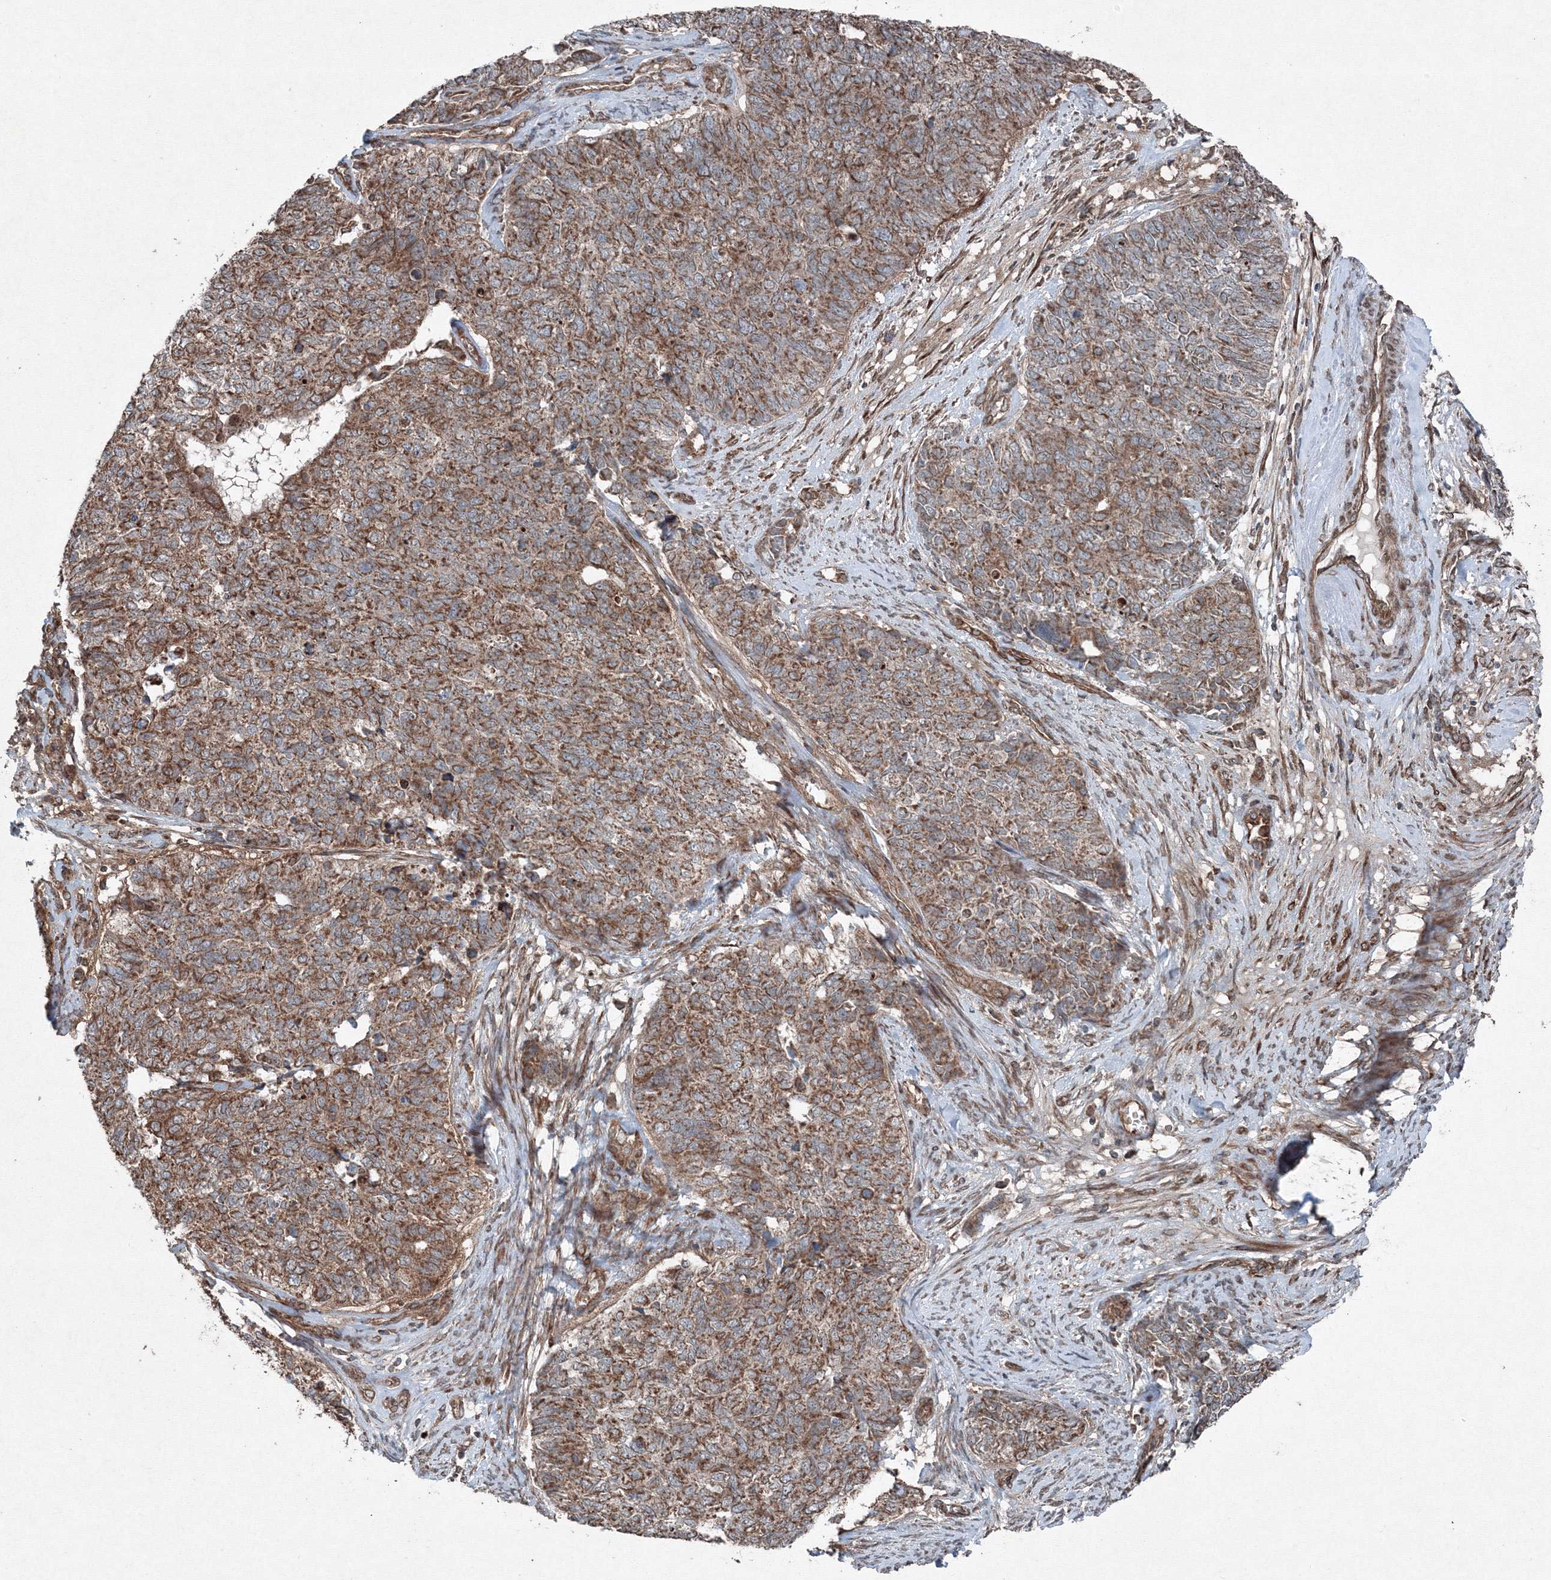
{"staining": {"intensity": "moderate", "quantity": ">75%", "location": "cytoplasmic/membranous"}, "tissue": "cervical cancer", "cell_type": "Tumor cells", "image_type": "cancer", "snomed": [{"axis": "morphology", "description": "Squamous cell carcinoma, NOS"}, {"axis": "topography", "description": "Cervix"}], "caption": "Immunohistochemistry (IHC) staining of cervical cancer, which exhibits medium levels of moderate cytoplasmic/membranous expression in approximately >75% of tumor cells indicating moderate cytoplasmic/membranous protein expression. The staining was performed using DAB (brown) for protein detection and nuclei were counterstained in hematoxylin (blue).", "gene": "COPS7B", "patient": {"sex": "female", "age": 63}}